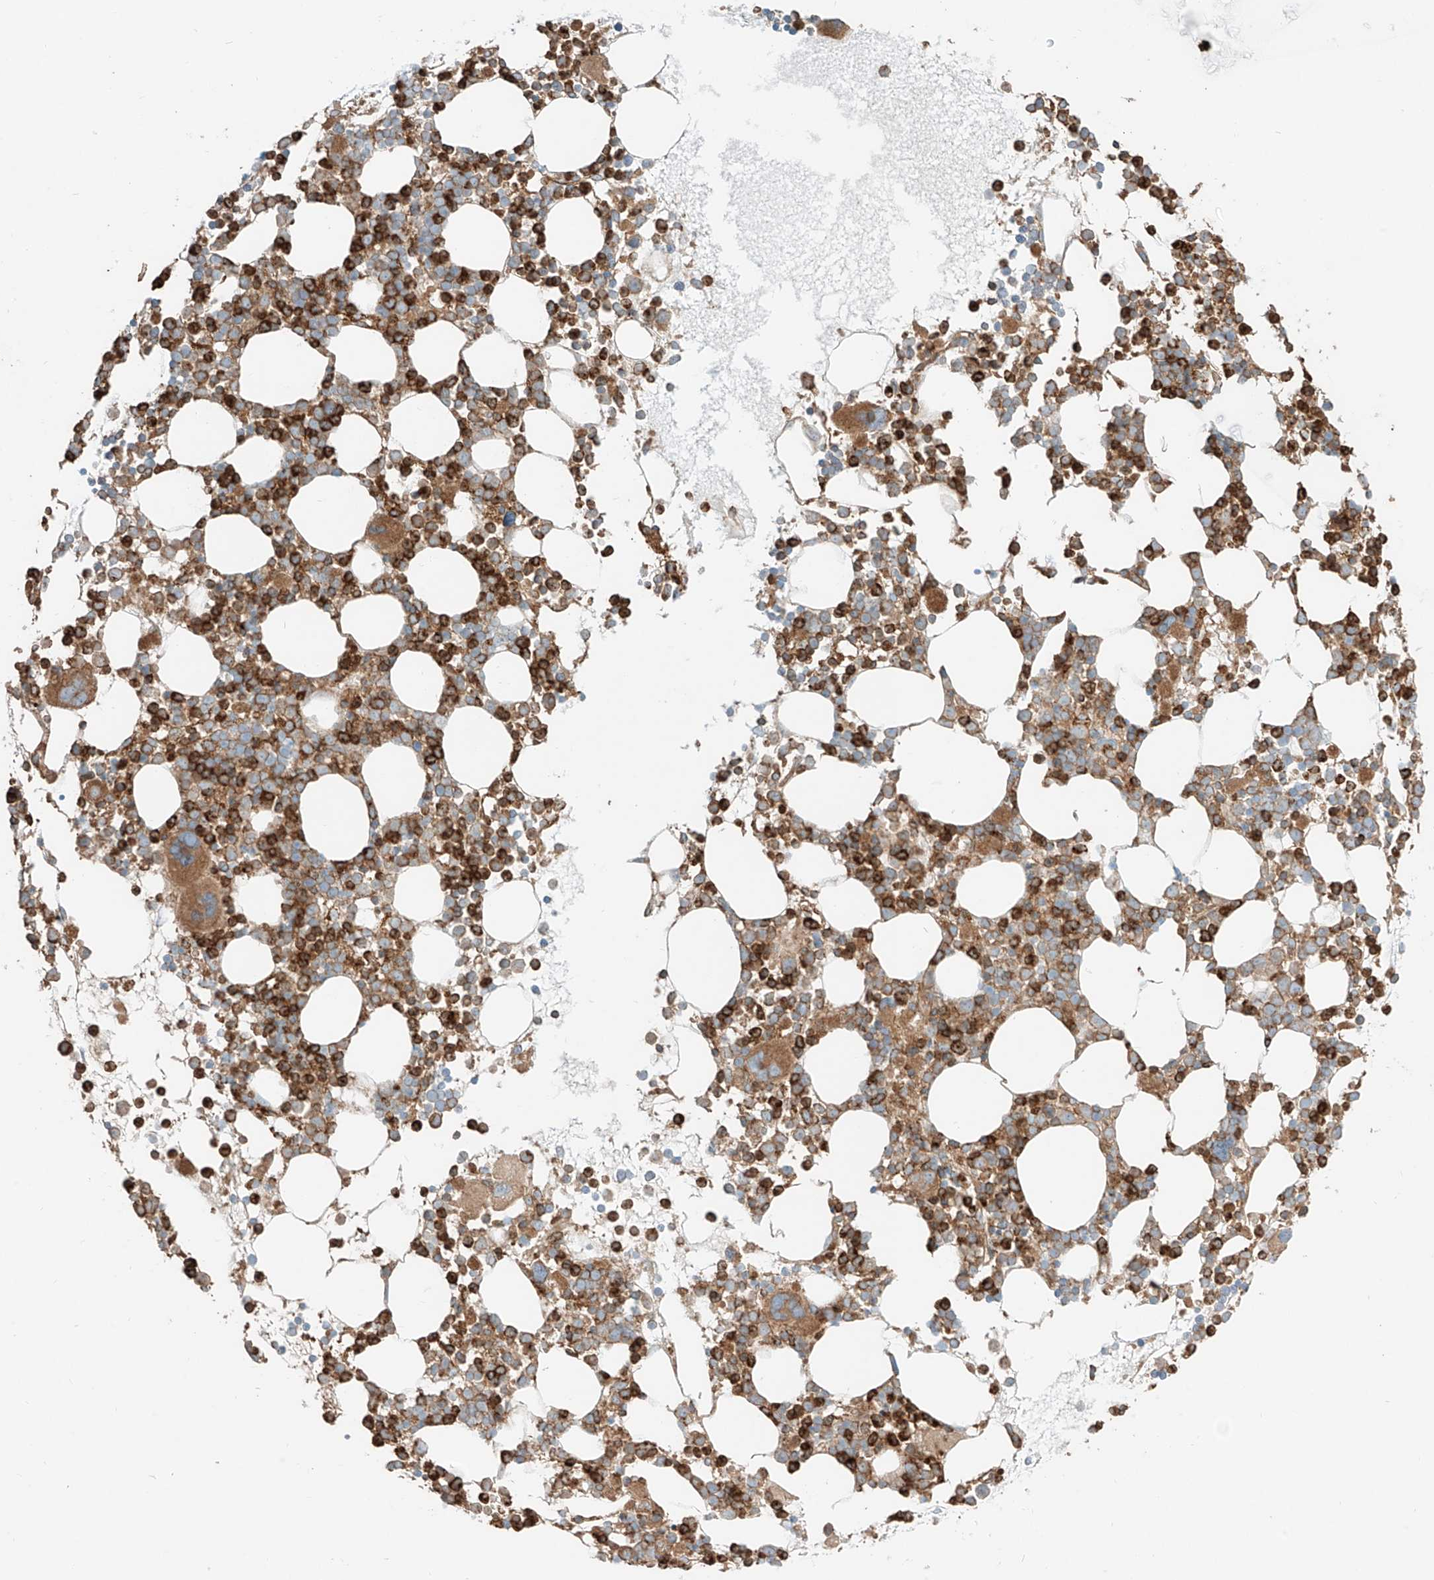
{"staining": {"intensity": "strong", "quantity": ">75%", "location": "cytoplasmic/membranous"}, "tissue": "bone marrow", "cell_type": "Hematopoietic cells", "image_type": "normal", "snomed": [{"axis": "morphology", "description": "Normal tissue, NOS"}, {"axis": "topography", "description": "Bone marrow"}], "caption": "Protein positivity by immunohistochemistry displays strong cytoplasmic/membranous expression in about >75% of hematopoietic cells in benign bone marrow.", "gene": "CCDC115", "patient": {"sex": "female", "age": 62}}